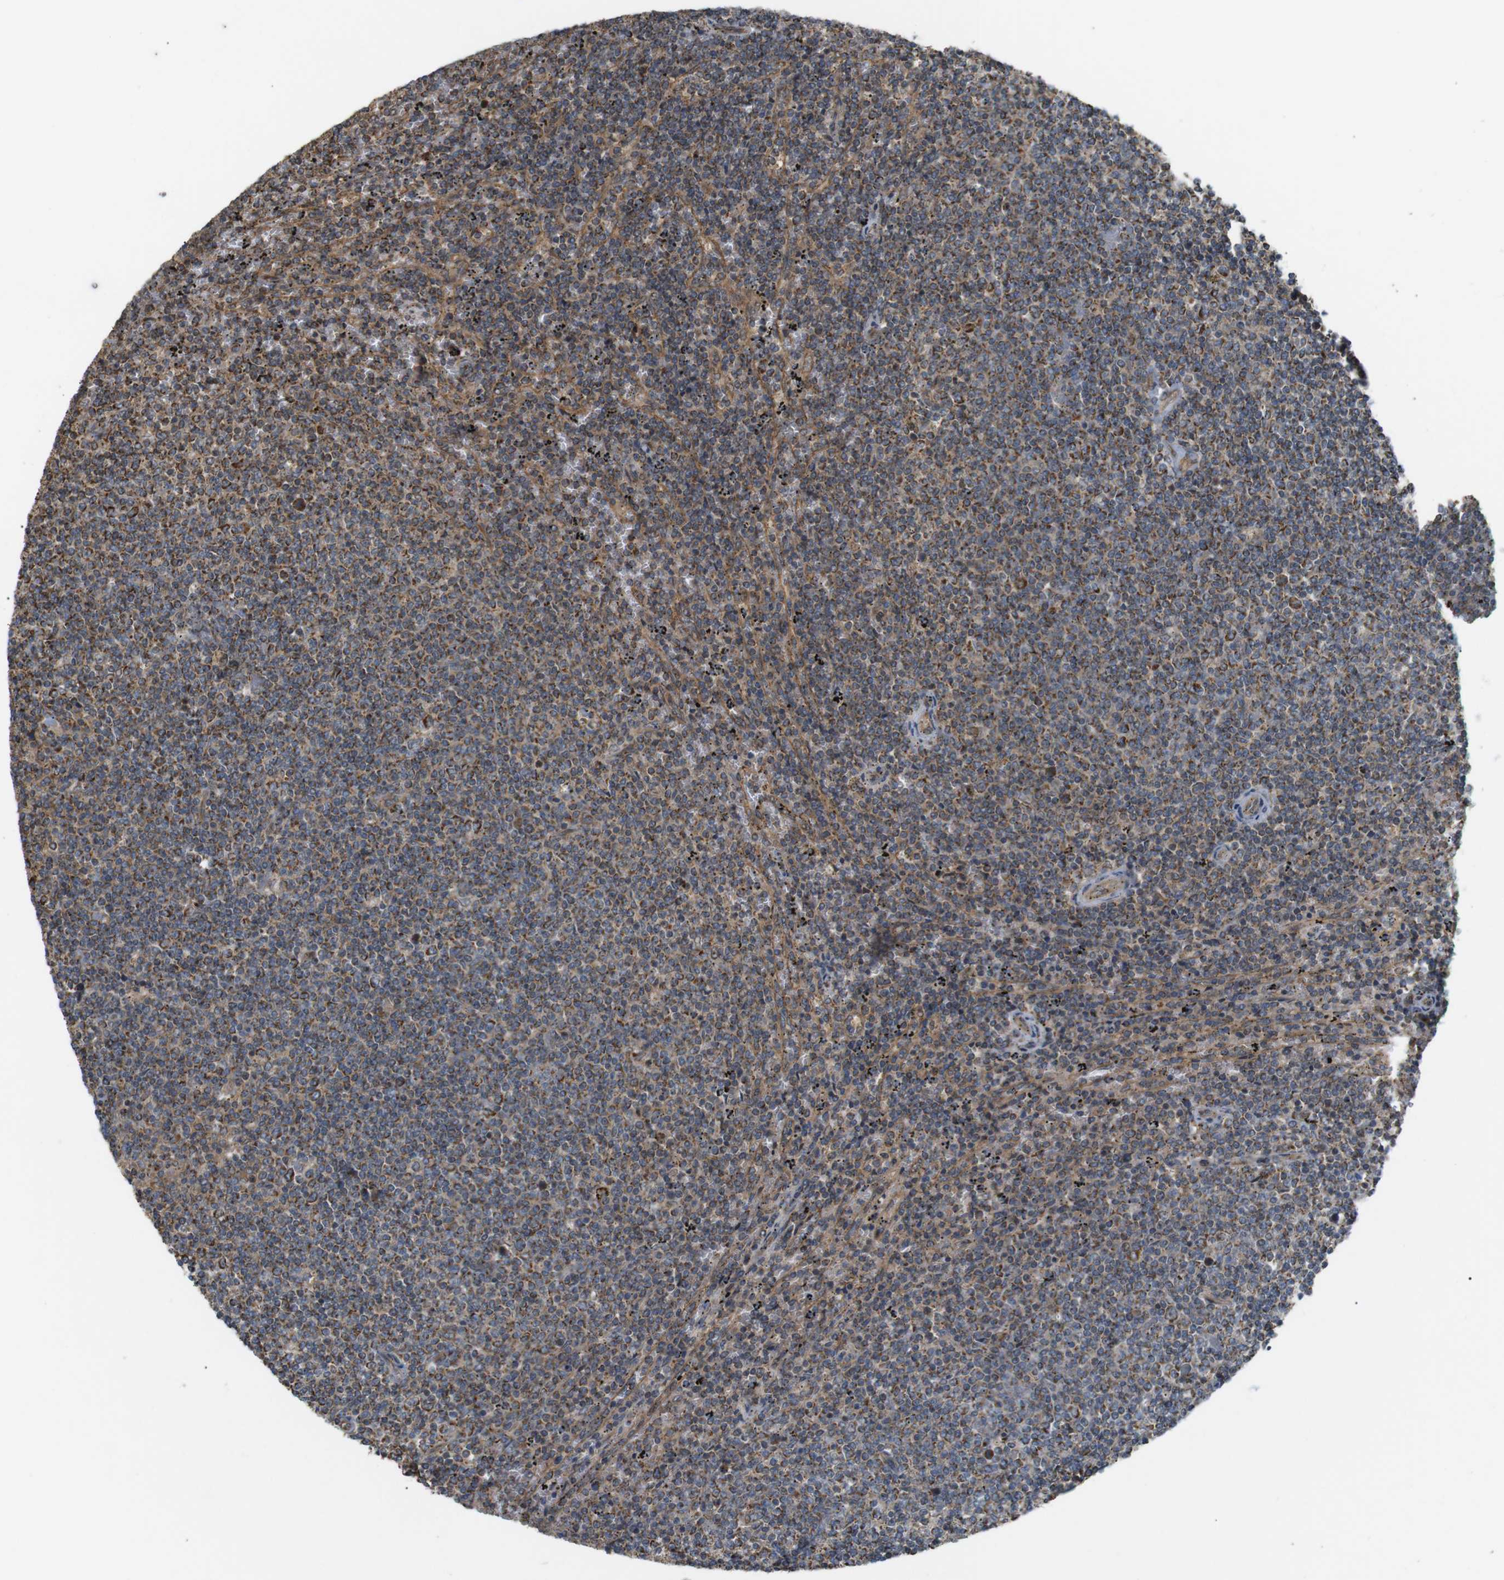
{"staining": {"intensity": "strong", "quantity": "25%-75%", "location": "cytoplasmic/membranous"}, "tissue": "lymphoma", "cell_type": "Tumor cells", "image_type": "cancer", "snomed": [{"axis": "morphology", "description": "Malignant lymphoma, non-Hodgkin's type, Low grade"}, {"axis": "topography", "description": "Spleen"}], "caption": "IHC image of neoplastic tissue: human lymphoma stained using immunohistochemistry (IHC) demonstrates high levels of strong protein expression localized specifically in the cytoplasmic/membranous of tumor cells, appearing as a cytoplasmic/membranous brown color.", "gene": "KSR1", "patient": {"sex": "female", "age": 50}}